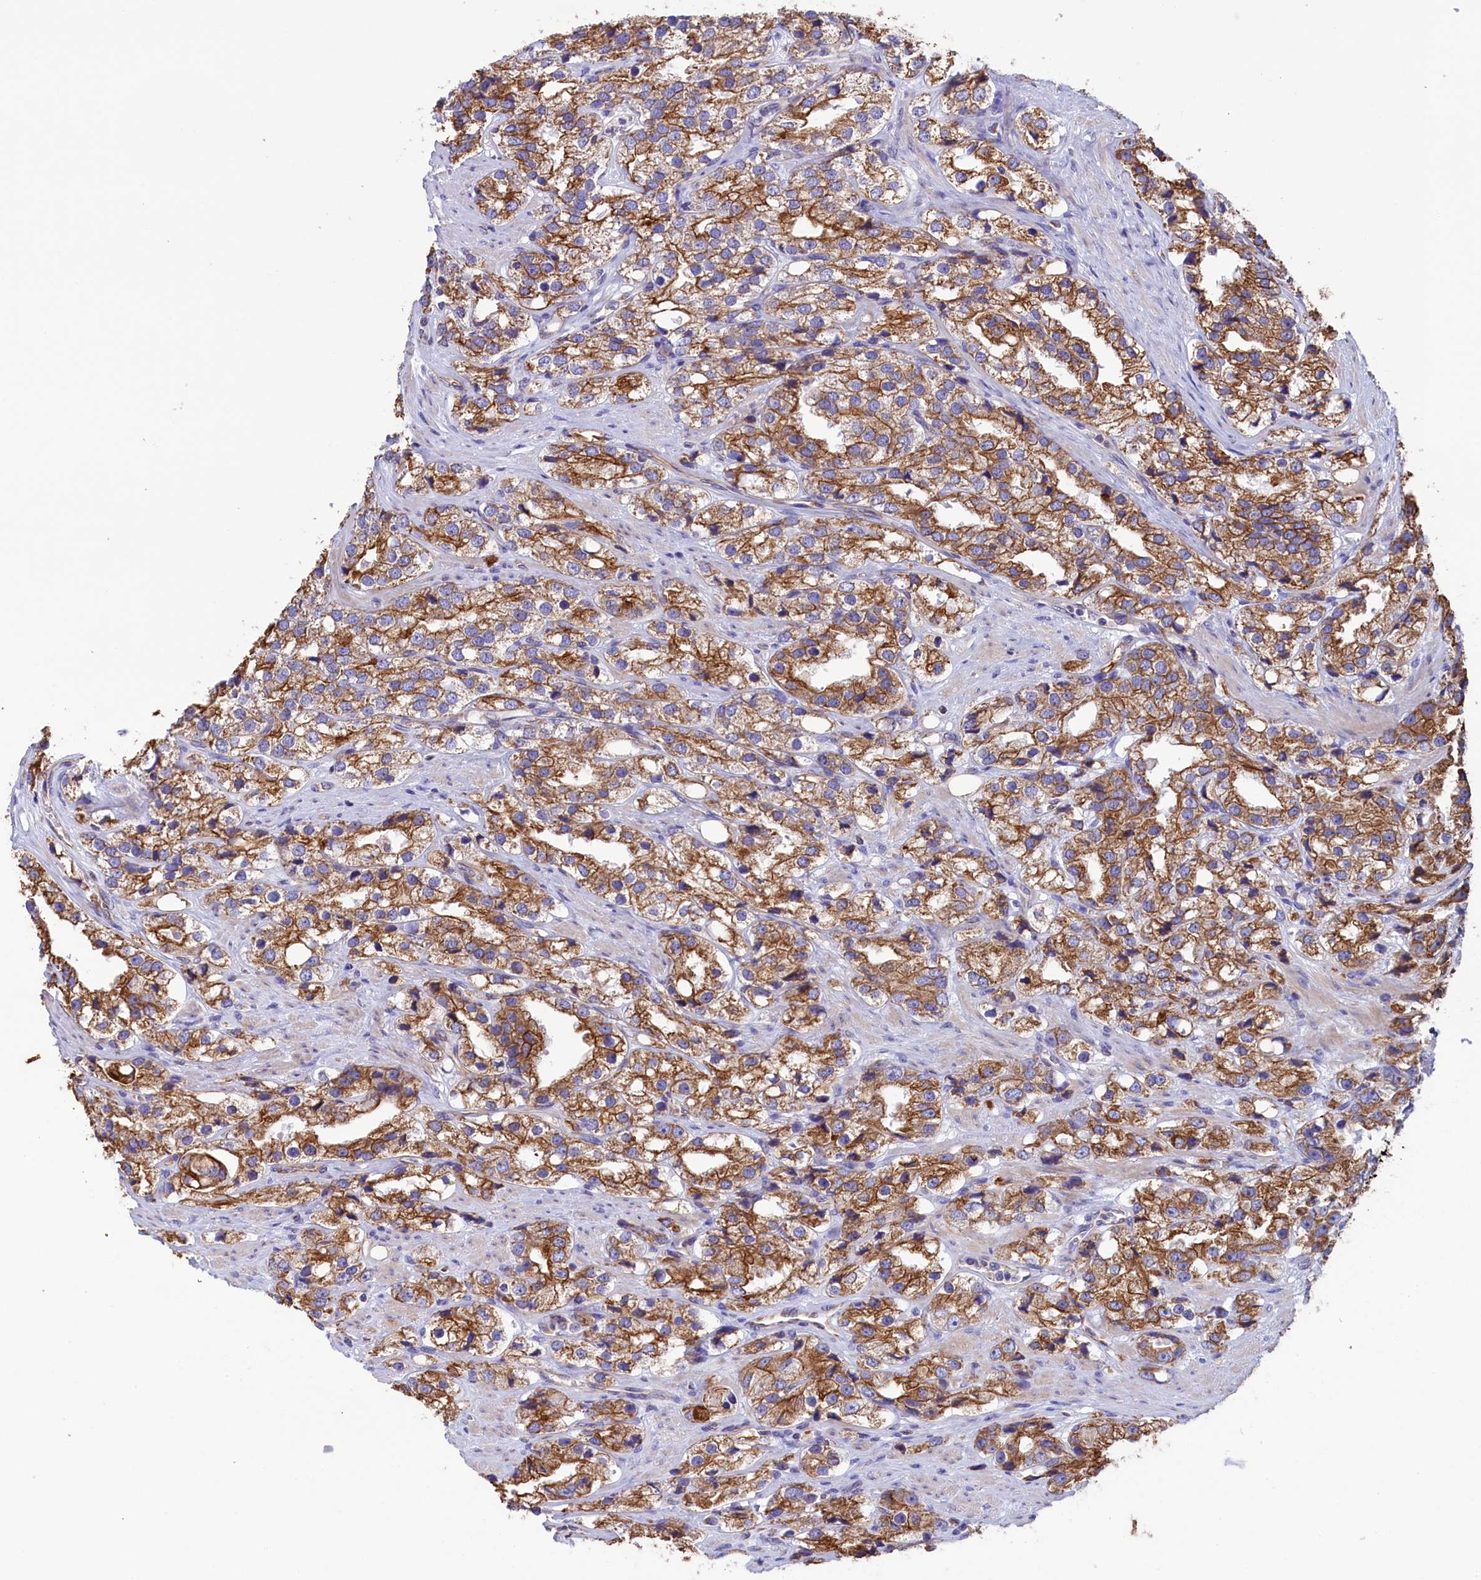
{"staining": {"intensity": "moderate", "quantity": ">75%", "location": "cytoplasmic/membranous"}, "tissue": "prostate cancer", "cell_type": "Tumor cells", "image_type": "cancer", "snomed": [{"axis": "morphology", "description": "Adenocarcinoma, NOS"}, {"axis": "topography", "description": "Prostate"}], "caption": "This is a photomicrograph of IHC staining of prostate adenocarcinoma, which shows moderate staining in the cytoplasmic/membranous of tumor cells.", "gene": "GATB", "patient": {"sex": "male", "age": 79}}